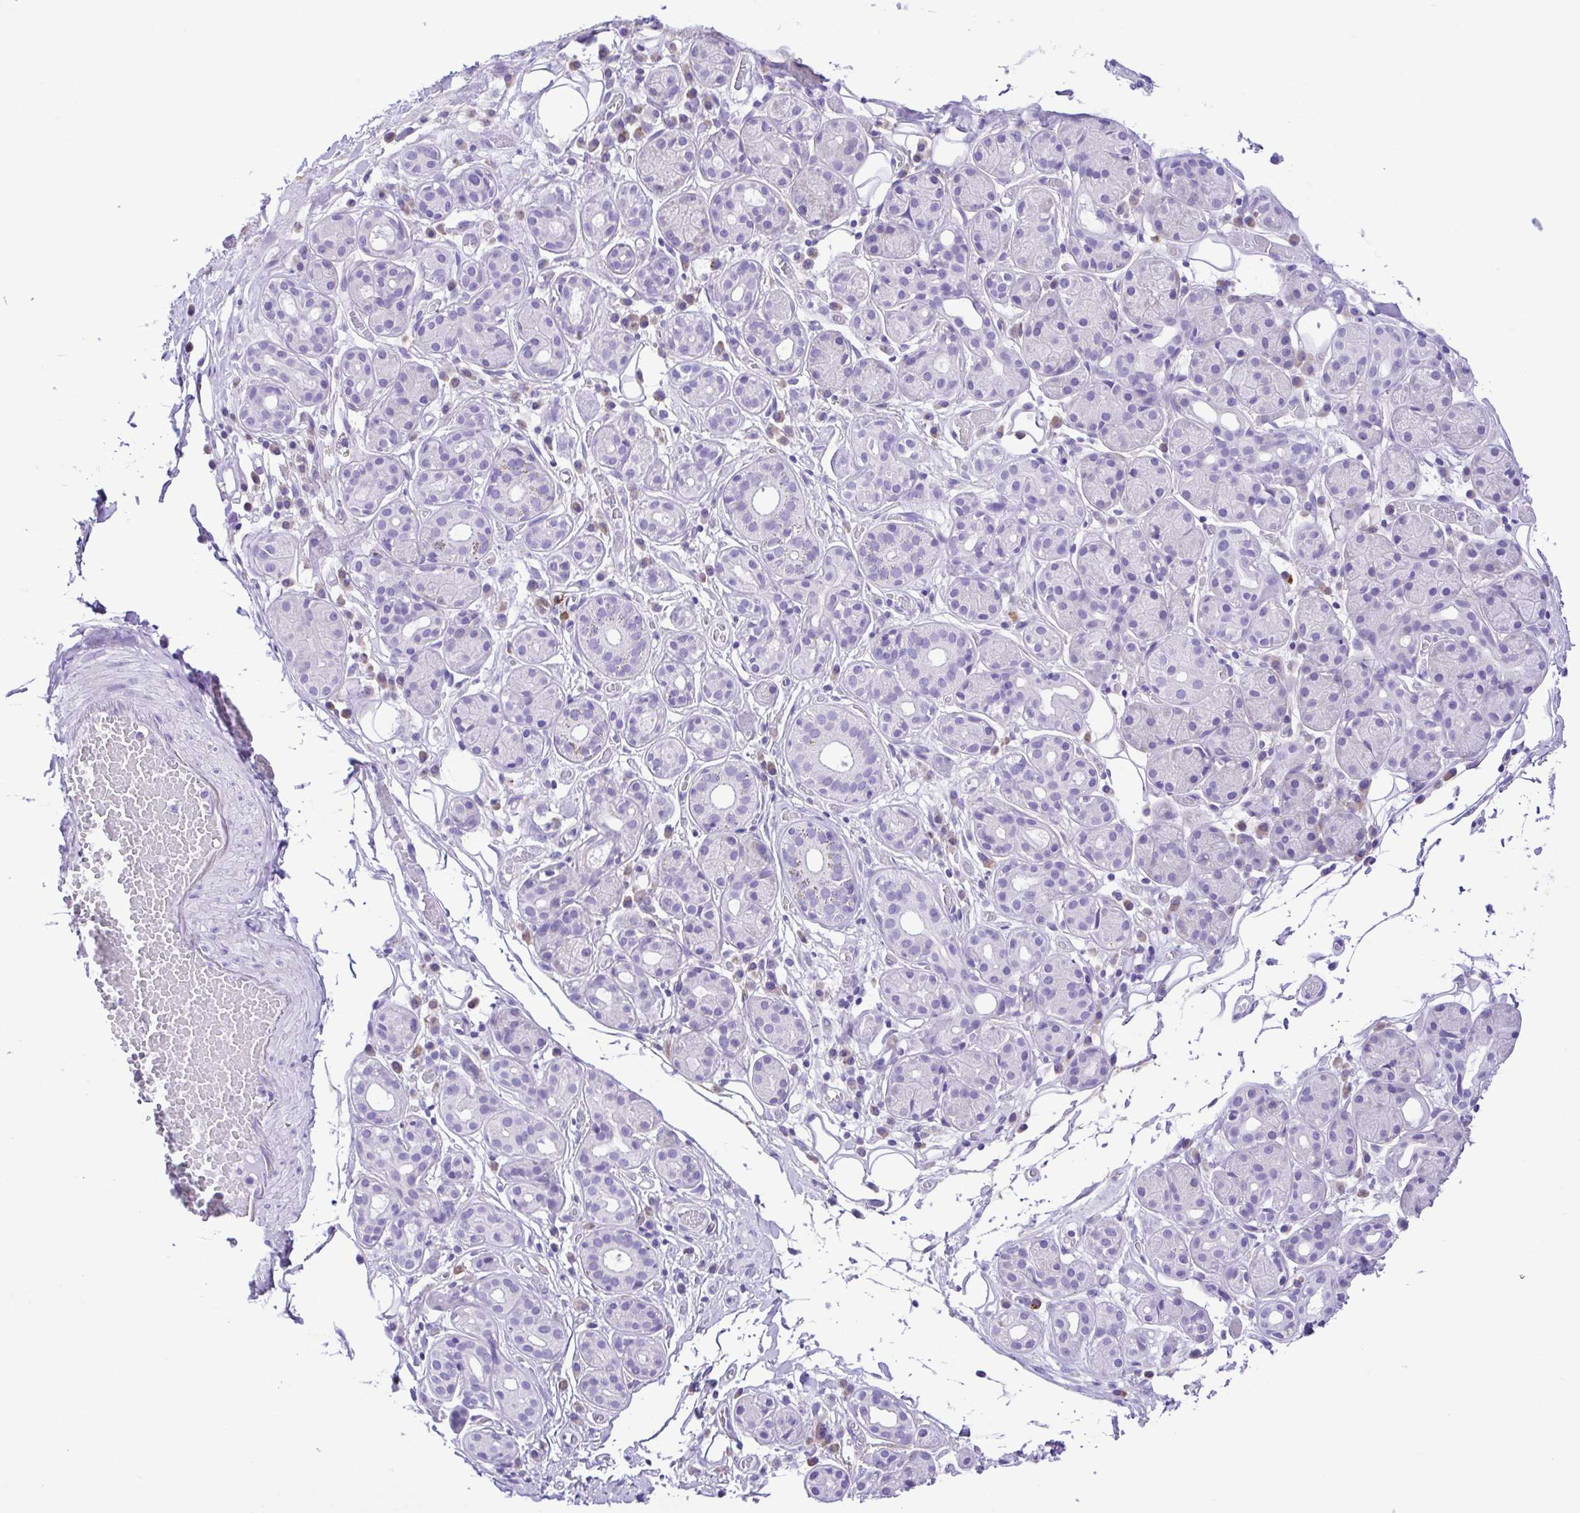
{"staining": {"intensity": "negative", "quantity": "none", "location": "none"}, "tissue": "salivary gland", "cell_type": "Glandular cells", "image_type": "normal", "snomed": [{"axis": "morphology", "description": "Normal tissue, NOS"}, {"axis": "topography", "description": "Salivary gland"}, {"axis": "topography", "description": "Peripheral nerve tissue"}], "caption": "An IHC histopathology image of benign salivary gland is shown. There is no staining in glandular cells of salivary gland. (DAB (3,3'-diaminobenzidine) IHC with hematoxylin counter stain).", "gene": "PAK3", "patient": {"sex": "male", "age": 71}}